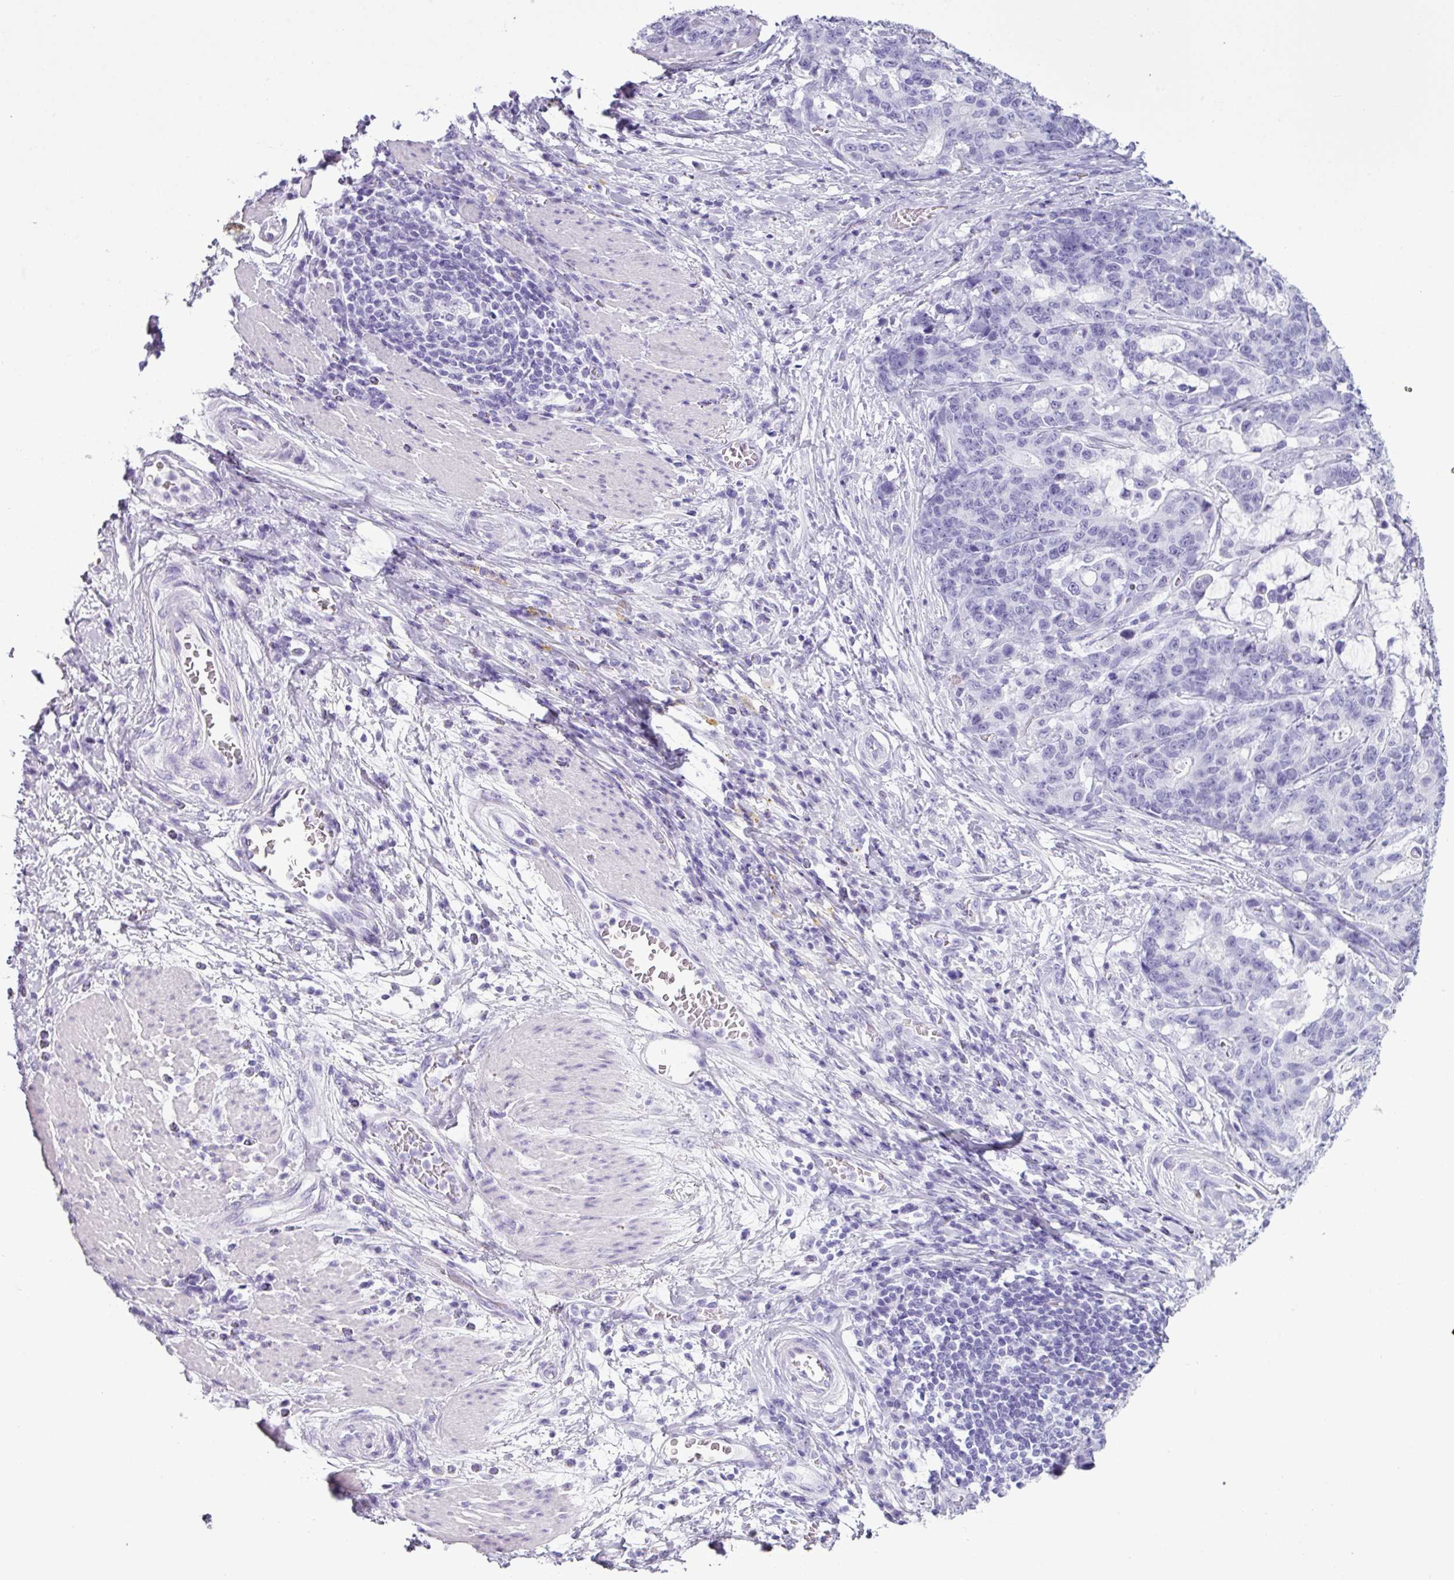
{"staining": {"intensity": "negative", "quantity": "none", "location": "none"}, "tissue": "stomach cancer", "cell_type": "Tumor cells", "image_type": "cancer", "snomed": [{"axis": "morphology", "description": "Normal tissue, NOS"}, {"axis": "morphology", "description": "Adenocarcinoma, NOS"}, {"axis": "topography", "description": "Stomach"}], "caption": "Tumor cells show no significant protein expression in stomach cancer.", "gene": "SCT", "patient": {"sex": "female", "age": 64}}